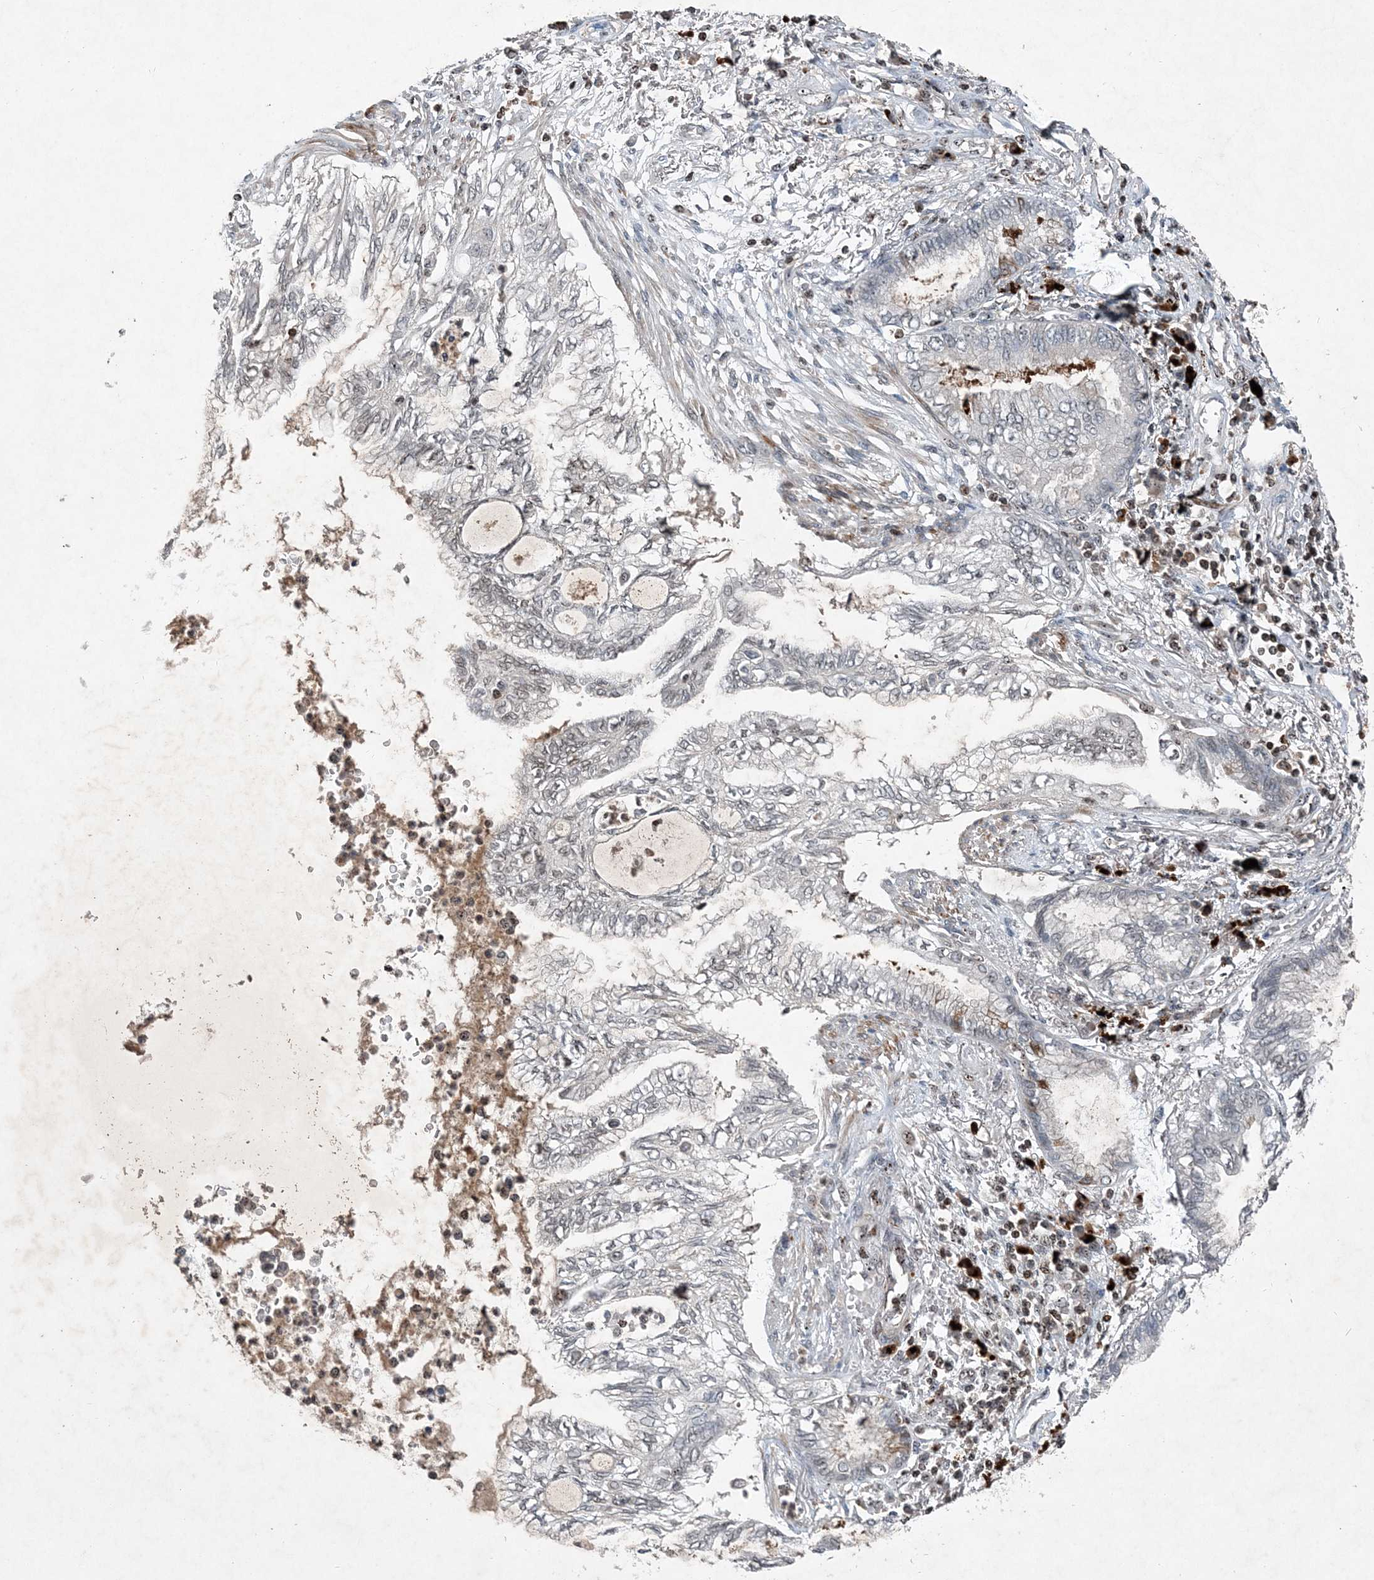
{"staining": {"intensity": "negative", "quantity": "none", "location": "none"}, "tissue": "lung cancer", "cell_type": "Tumor cells", "image_type": "cancer", "snomed": [{"axis": "morphology", "description": "Adenocarcinoma, NOS"}, {"axis": "topography", "description": "Lung"}], "caption": "Protein analysis of lung cancer (adenocarcinoma) demonstrates no significant staining in tumor cells.", "gene": "QTRT2", "patient": {"sex": "female", "age": 70}}